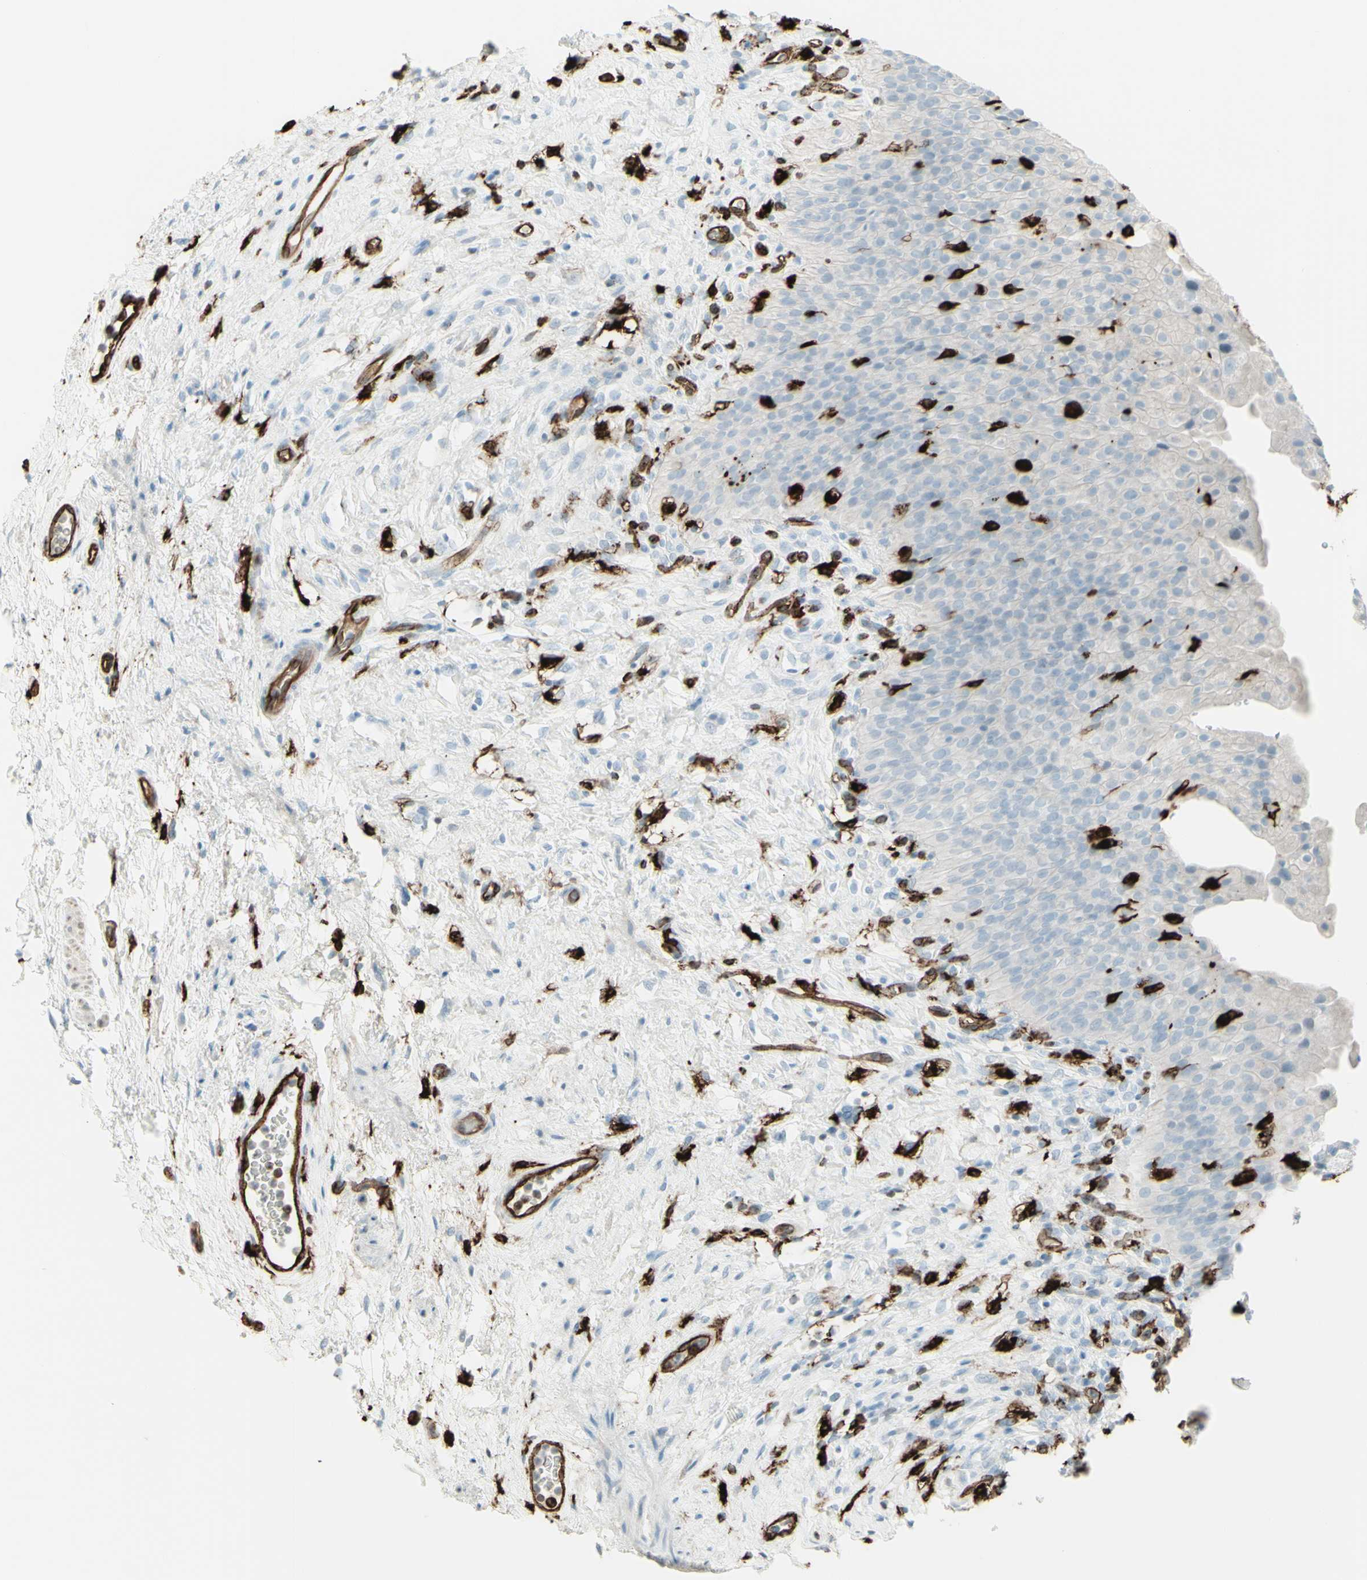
{"staining": {"intensity": "strong", "quantity": "<25%", "location": "cytoplasmic/membranous"}, "tissue": "urinary bladder", "cell_type": "Urothelial cells", "image_type": "normal", "snomed": [{"axis": "morphology", "description": "Normal tissue, NOS"}, {"axis": "morphology", "description": "Urothelial carcinoma, High grade"}, {"axis": "topography", "description": "Urinary bladder"}], "caption": "Approximately <25% of urothelial cells in unremarkable urinary bladder exhibit strong cytoplasmic/membranous protein expression as visualized by brown immunohistochemical staining.", "gene": "HLA", "patient": {"sex": "male", "age": 46}}